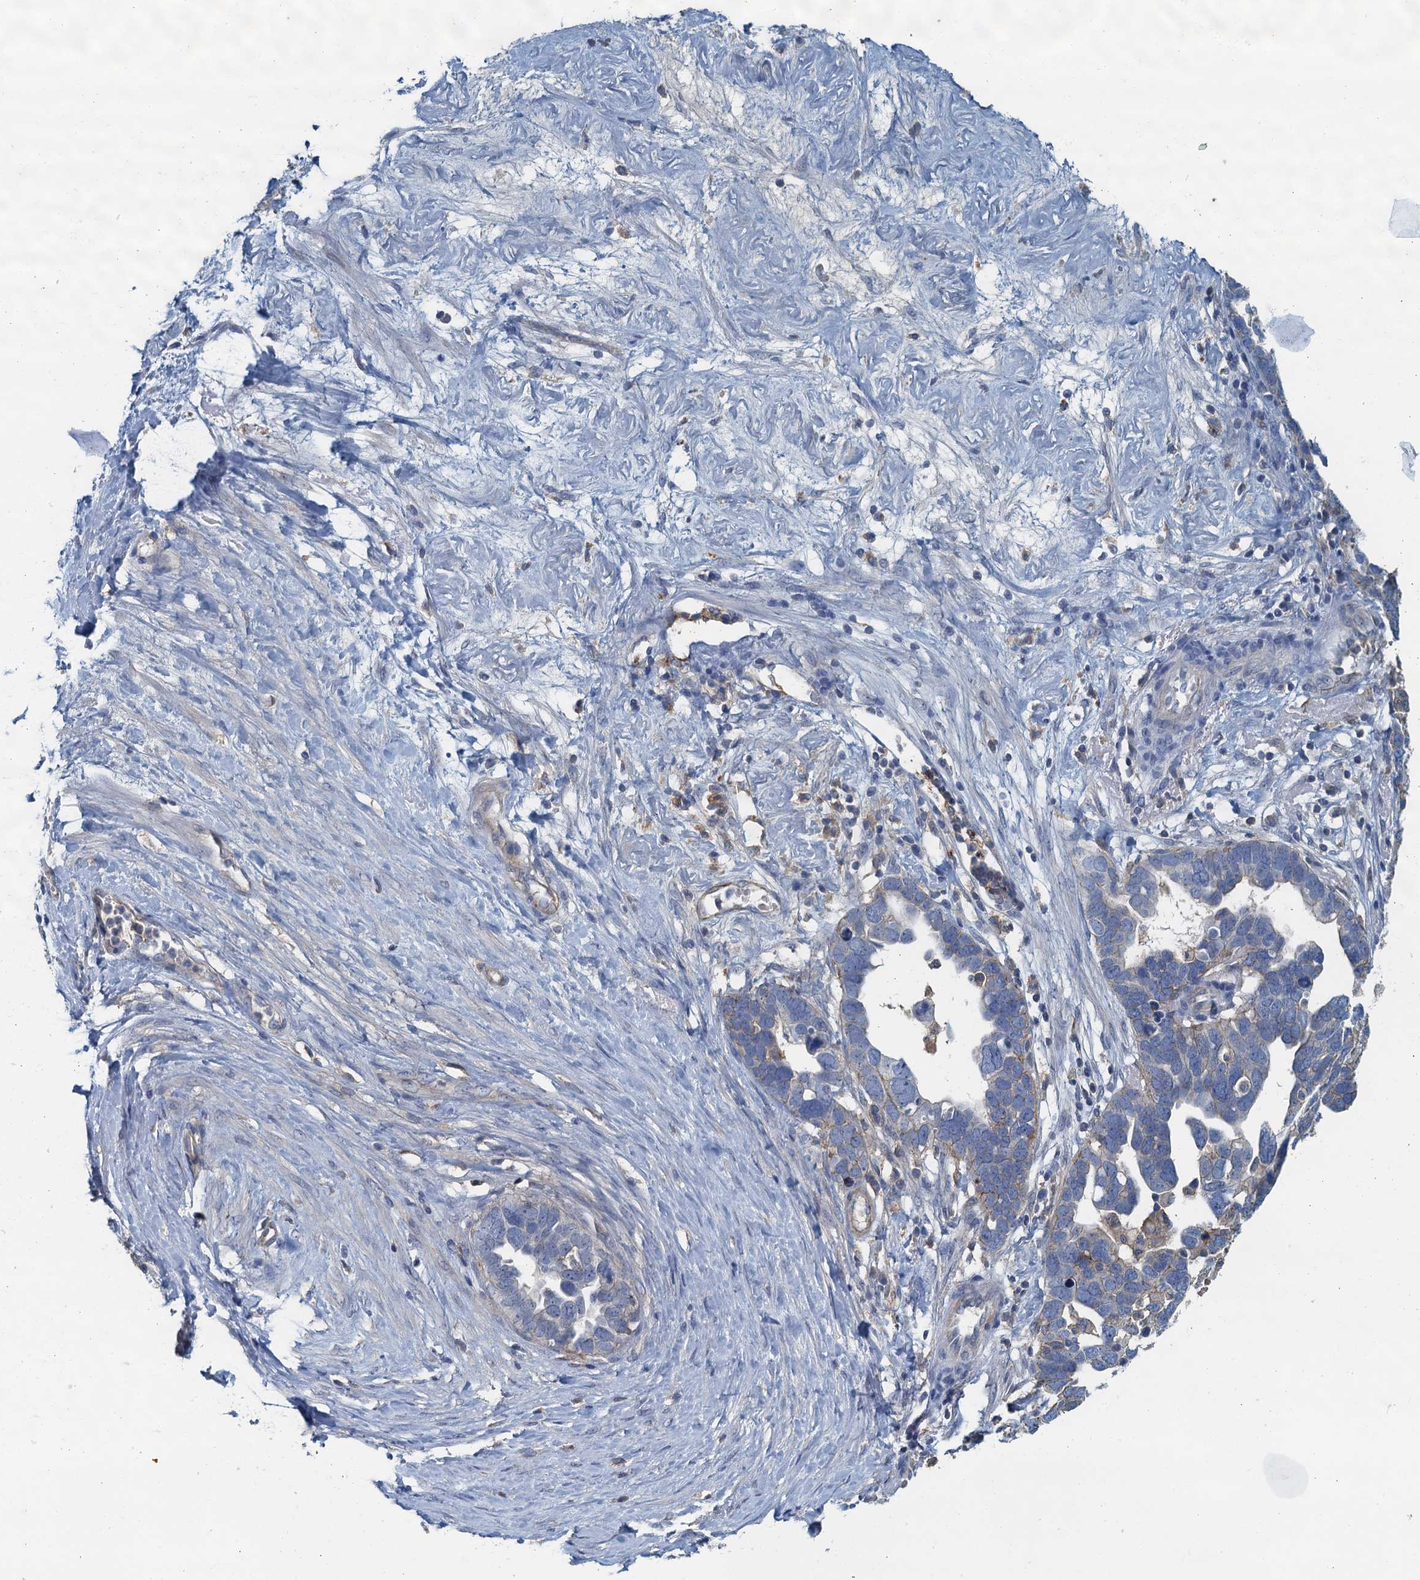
{"staining": {"intensity": "negative", "quantity": "none", "location": "none"}, "tissue": "ovarian cancer", "cell_type": "Tumor cells", "image_type": "cancer", "snomed": [{"axis": "morphology", "description": "Cystadenocarcinoma, serous, NOS"}, {"axis": "topography", "description": "Ovary"}], "caption": "High magnification brightfield microscopy of ovarian cancer stained with DAB (3,3'-diaminobenzidine) (brown) and counterstained with hematoxylin (blue): tumor cells show no significant staining. The staining is performed using DAB brown chromogen with nuclei counter-stained in using hematoxylin.", "gene": "THAP10", "patient": {"sex": "female", "age": 54}}